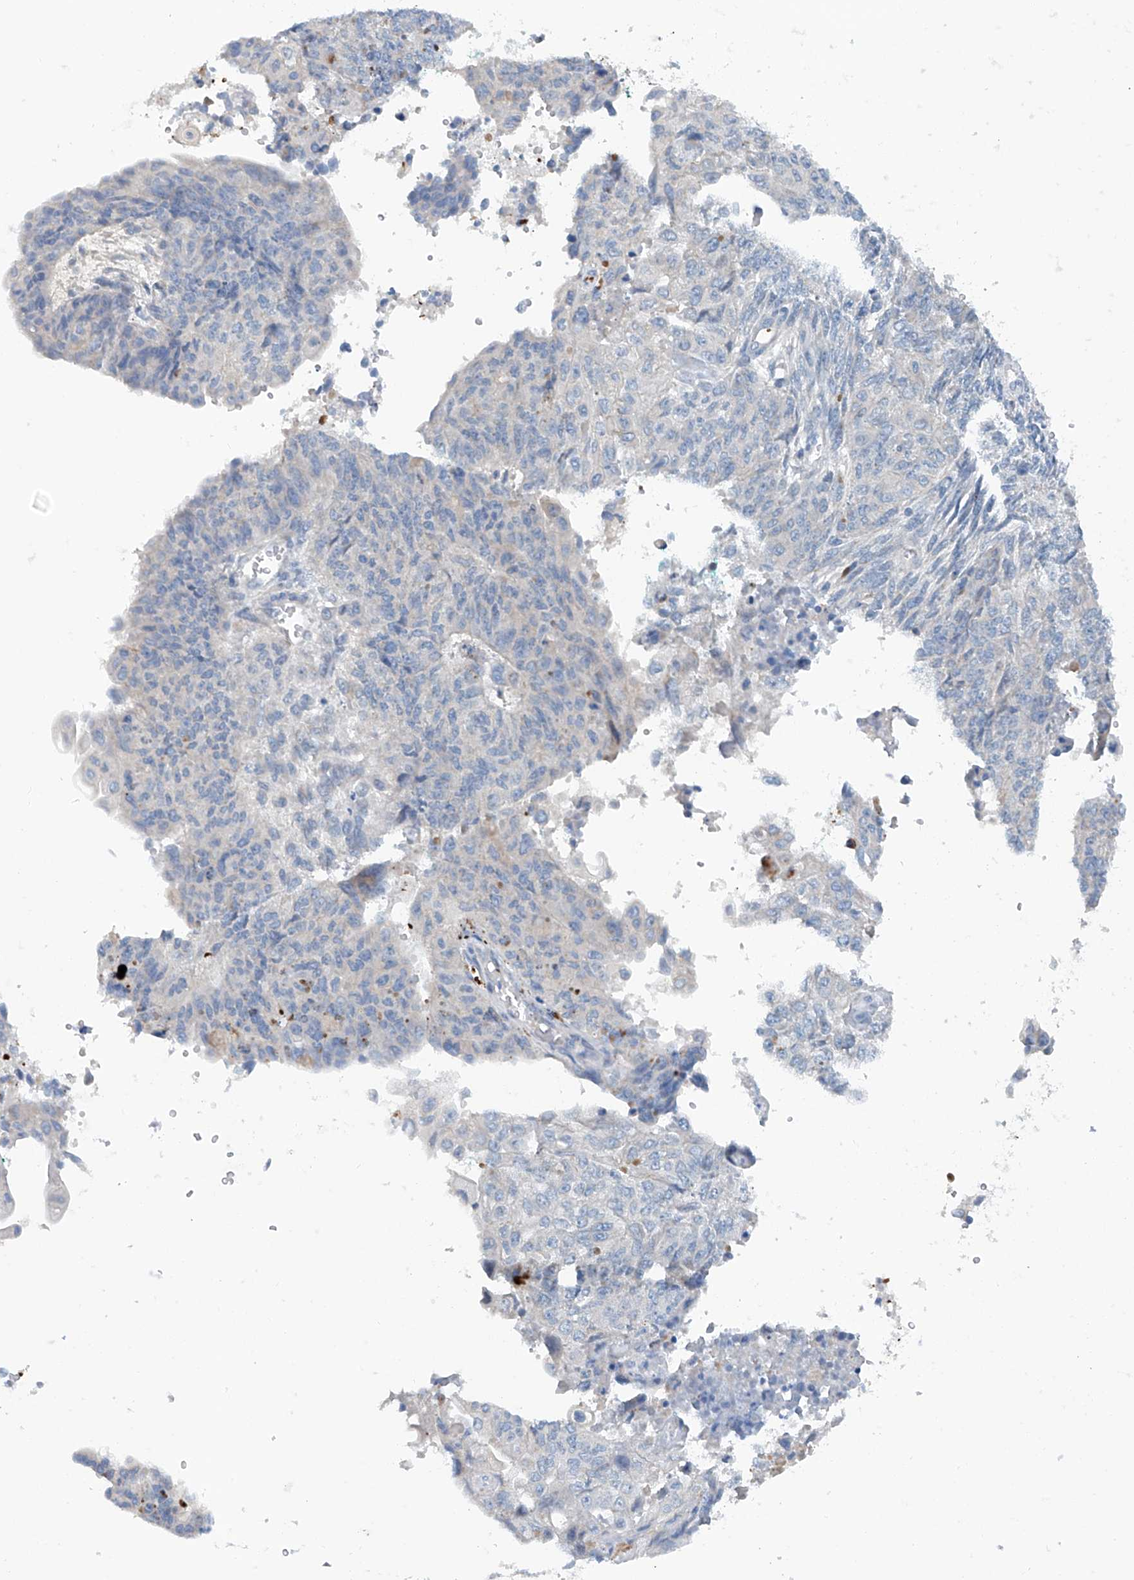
{"staining": {"intensity": "negative", "quantity": "none", "location": "none"}, "tissue": "endometrial cancer", "cell_type": "Tumor cells", "image_type": "cancer", "snomed": [{"axis": "morphology", "description": "Adenocarcinoma, NOS"}, {"axis": "topography", "description": "Endometrium"}], "caption": "Image shows no protein expression in tumor cells of endometrial cancer tissue.", "gene": "CEP85L", "patient": {"sex": "female", "age": 32}}